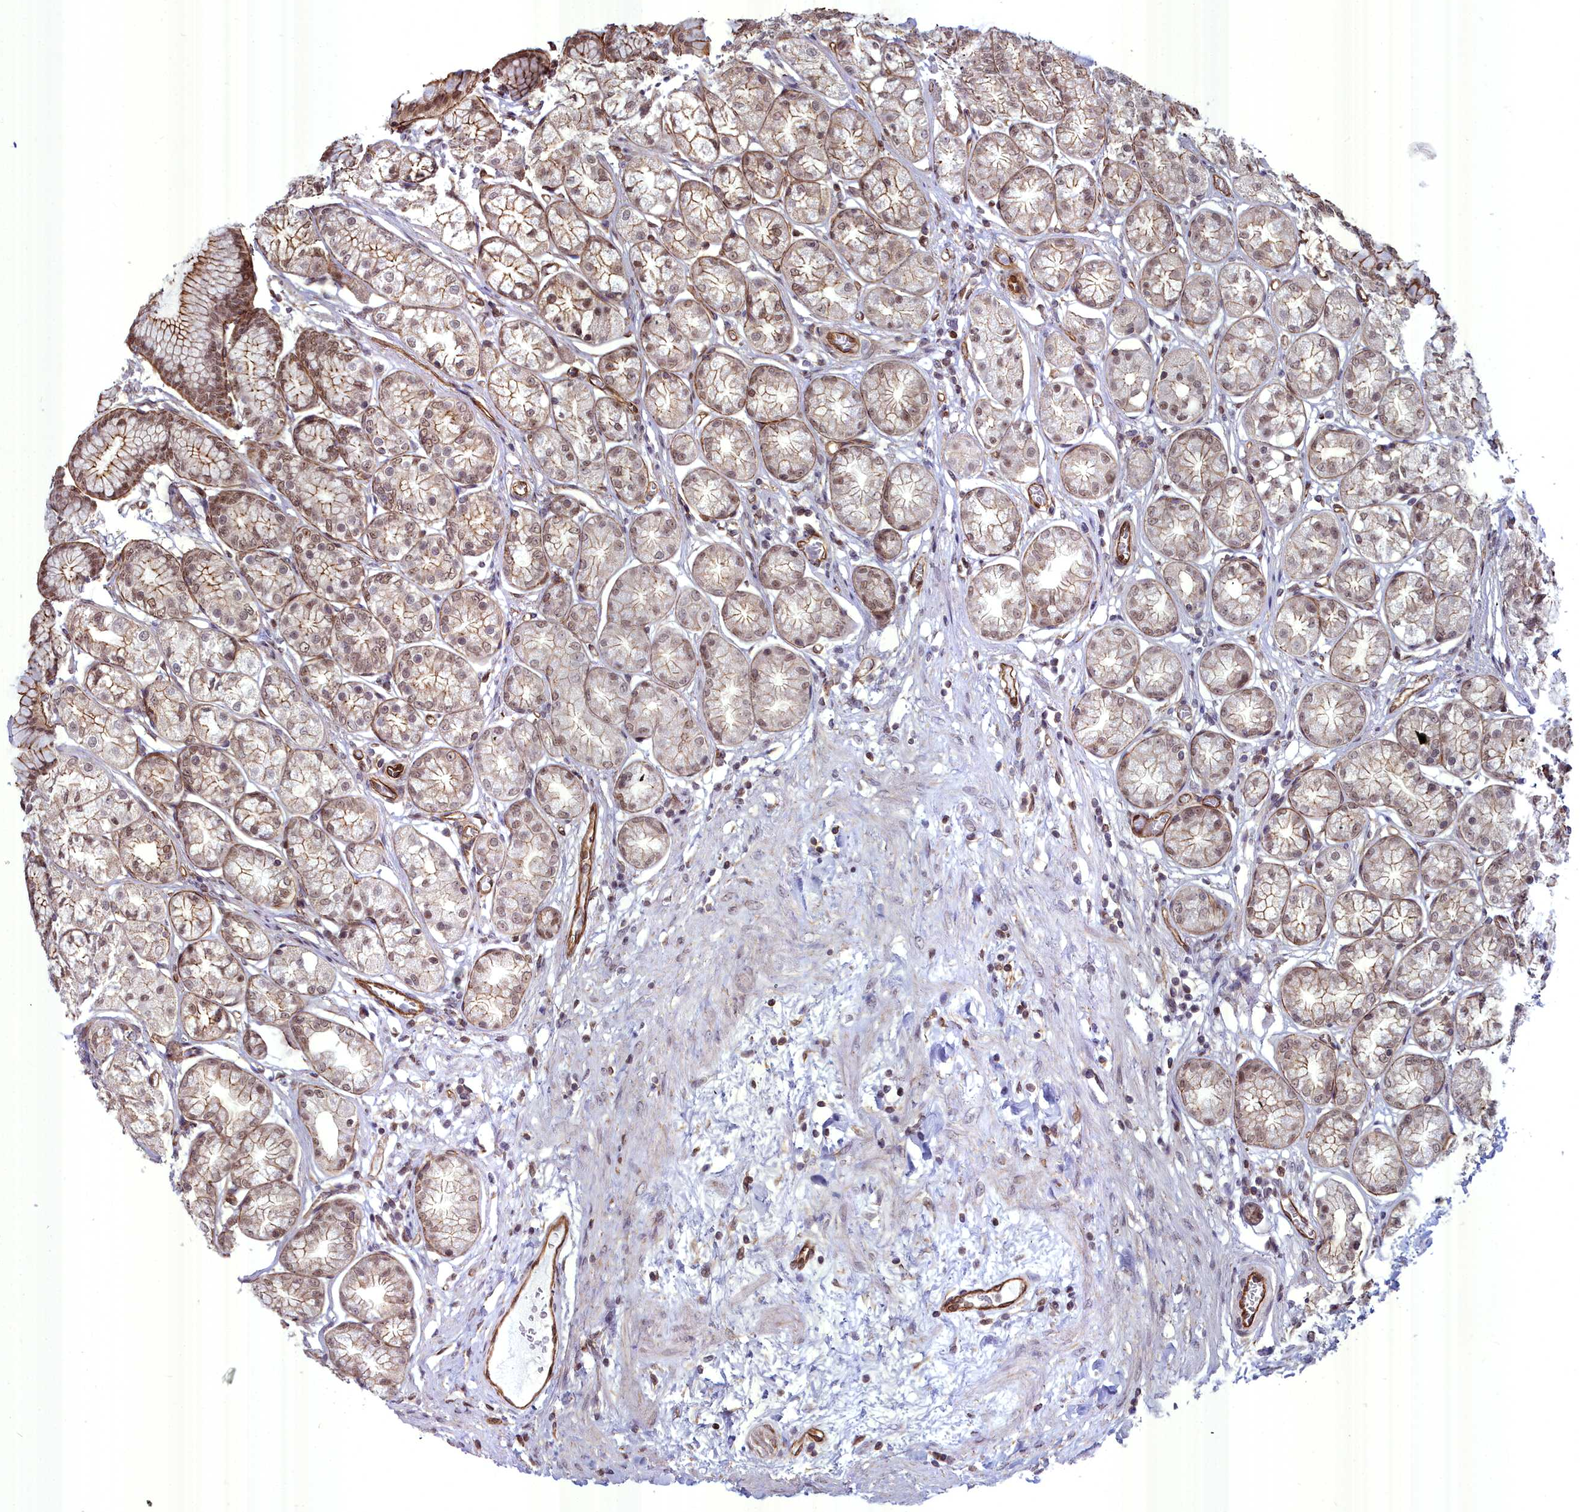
{"staining": {"intensity": "moderate", "quantity": ">75%", "location": "cytoplasmic/membranous,nuclear"}, "tissue": "stomach", "cell_type": "Glandular cells", "image_type": "normal", "snomed": [{"axis": "morphology", "description": "Normal tissue, NOS"}, {"axis": "morphology", "description": "Adenocarcinoma, NOS"}, {"axis": "morphology", "description": "Adenocarcinoma, High grade"}, {"axis": "topography", "description": "Stomach, upper"}, {"axis": "topography", "description": "Stomach"}], "caption": "Moderate cytoplasmic/membranous,nuclear expression is appreciated in approximately >75% of glandular cells in normal stomach. The staining was performed using DAB to visualize the protein expression in brown, while the nuclei were stained in blue with hematoxylin (Magnification: 20x).", "gene": "YJU2", "patient": {"sex": "female", "age": 65}}